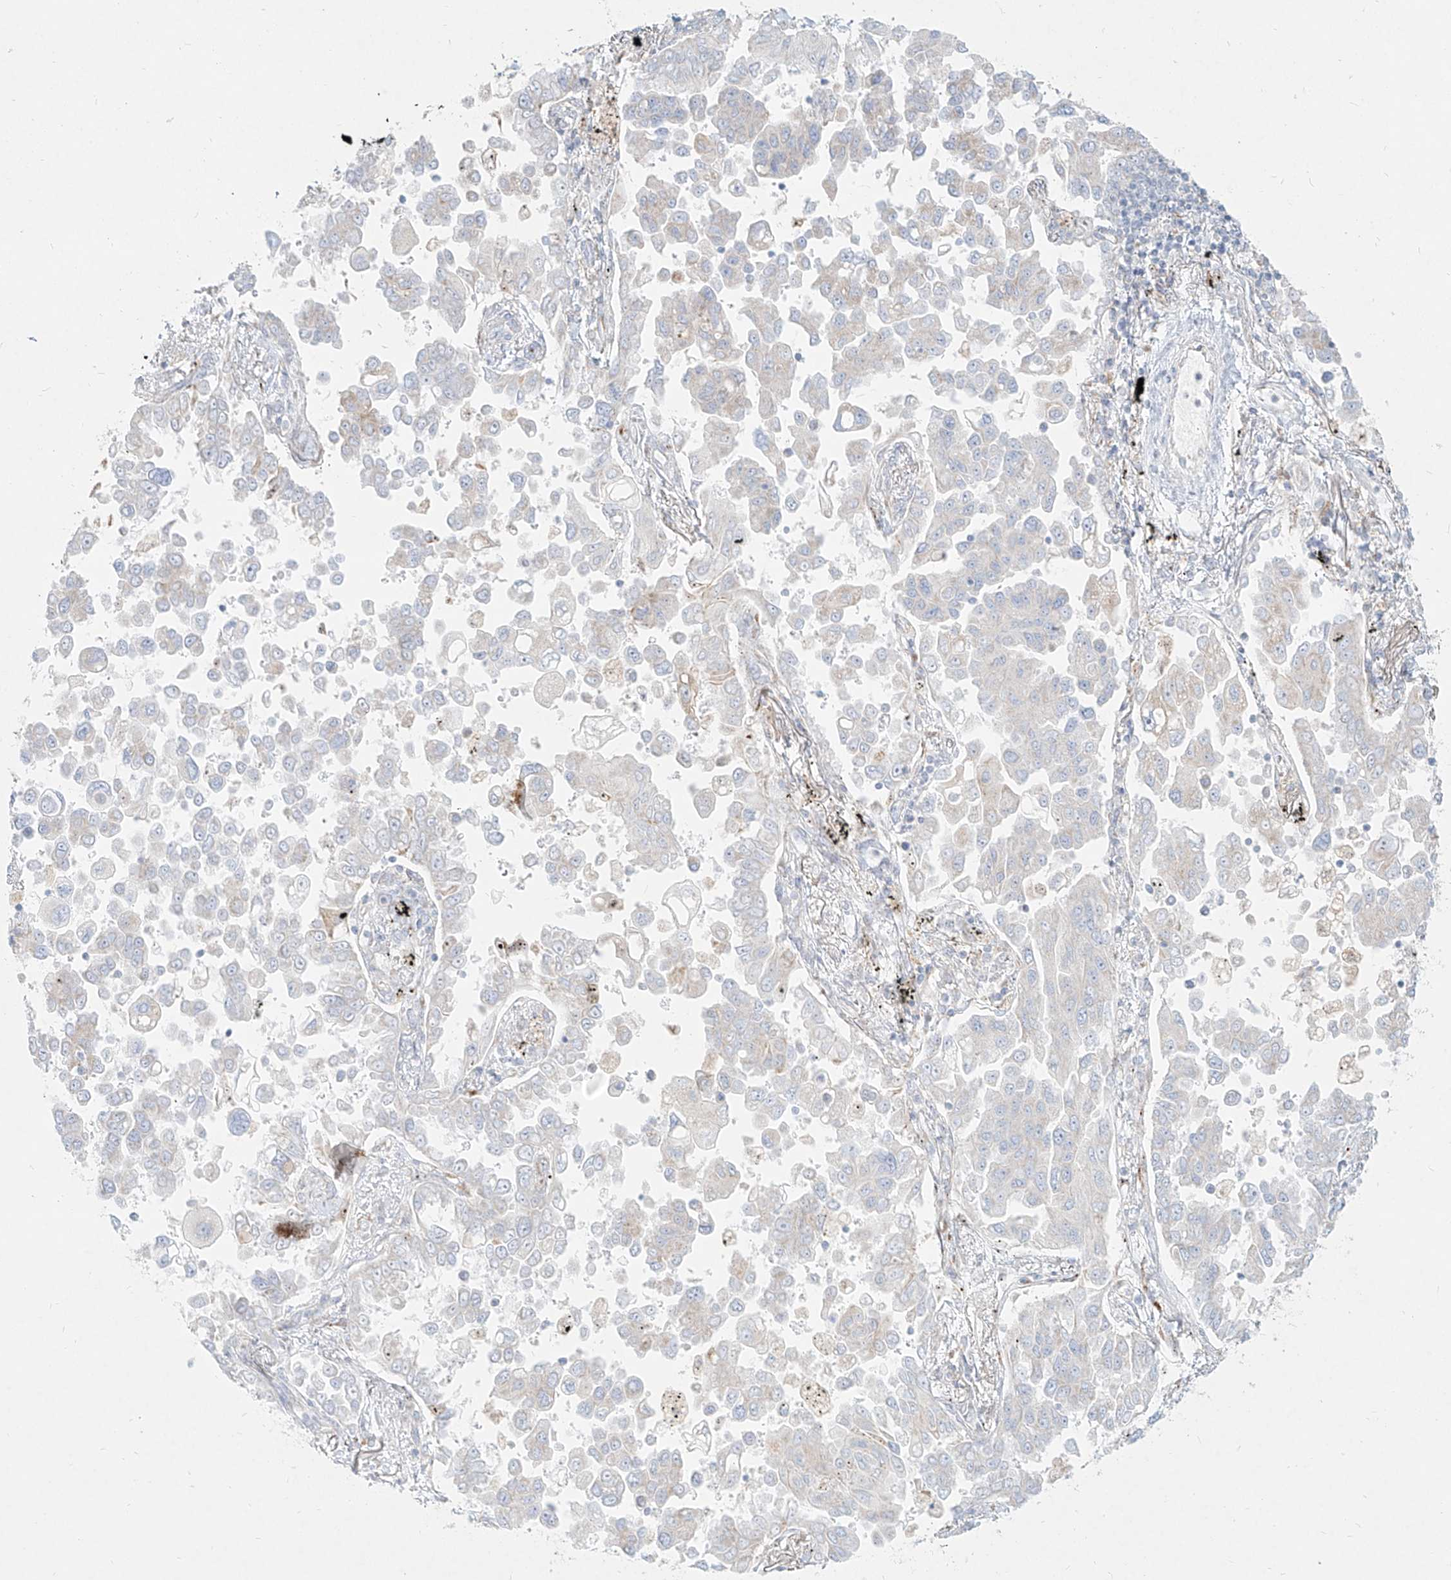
{"staining": {"intensity": "weak", "quantity": "<25%", "location": "cytoplasmic/membranous"}, "tissue": "lung cancer", "cell_type": "Tumor cells", "image_type": "cancer", "snomed": [{"axis": "morphology", "description": "Adenocarcinoma, NOS"}, {"axis": "topography", "description": "Lung"}], "caption": "Human lung cancer stained for a protein using immunohistochemistry (IHC) exhibits no positivity in tumor cells.", "gene": "MTX2", "patient": {"sex": "female", "age": 67}}